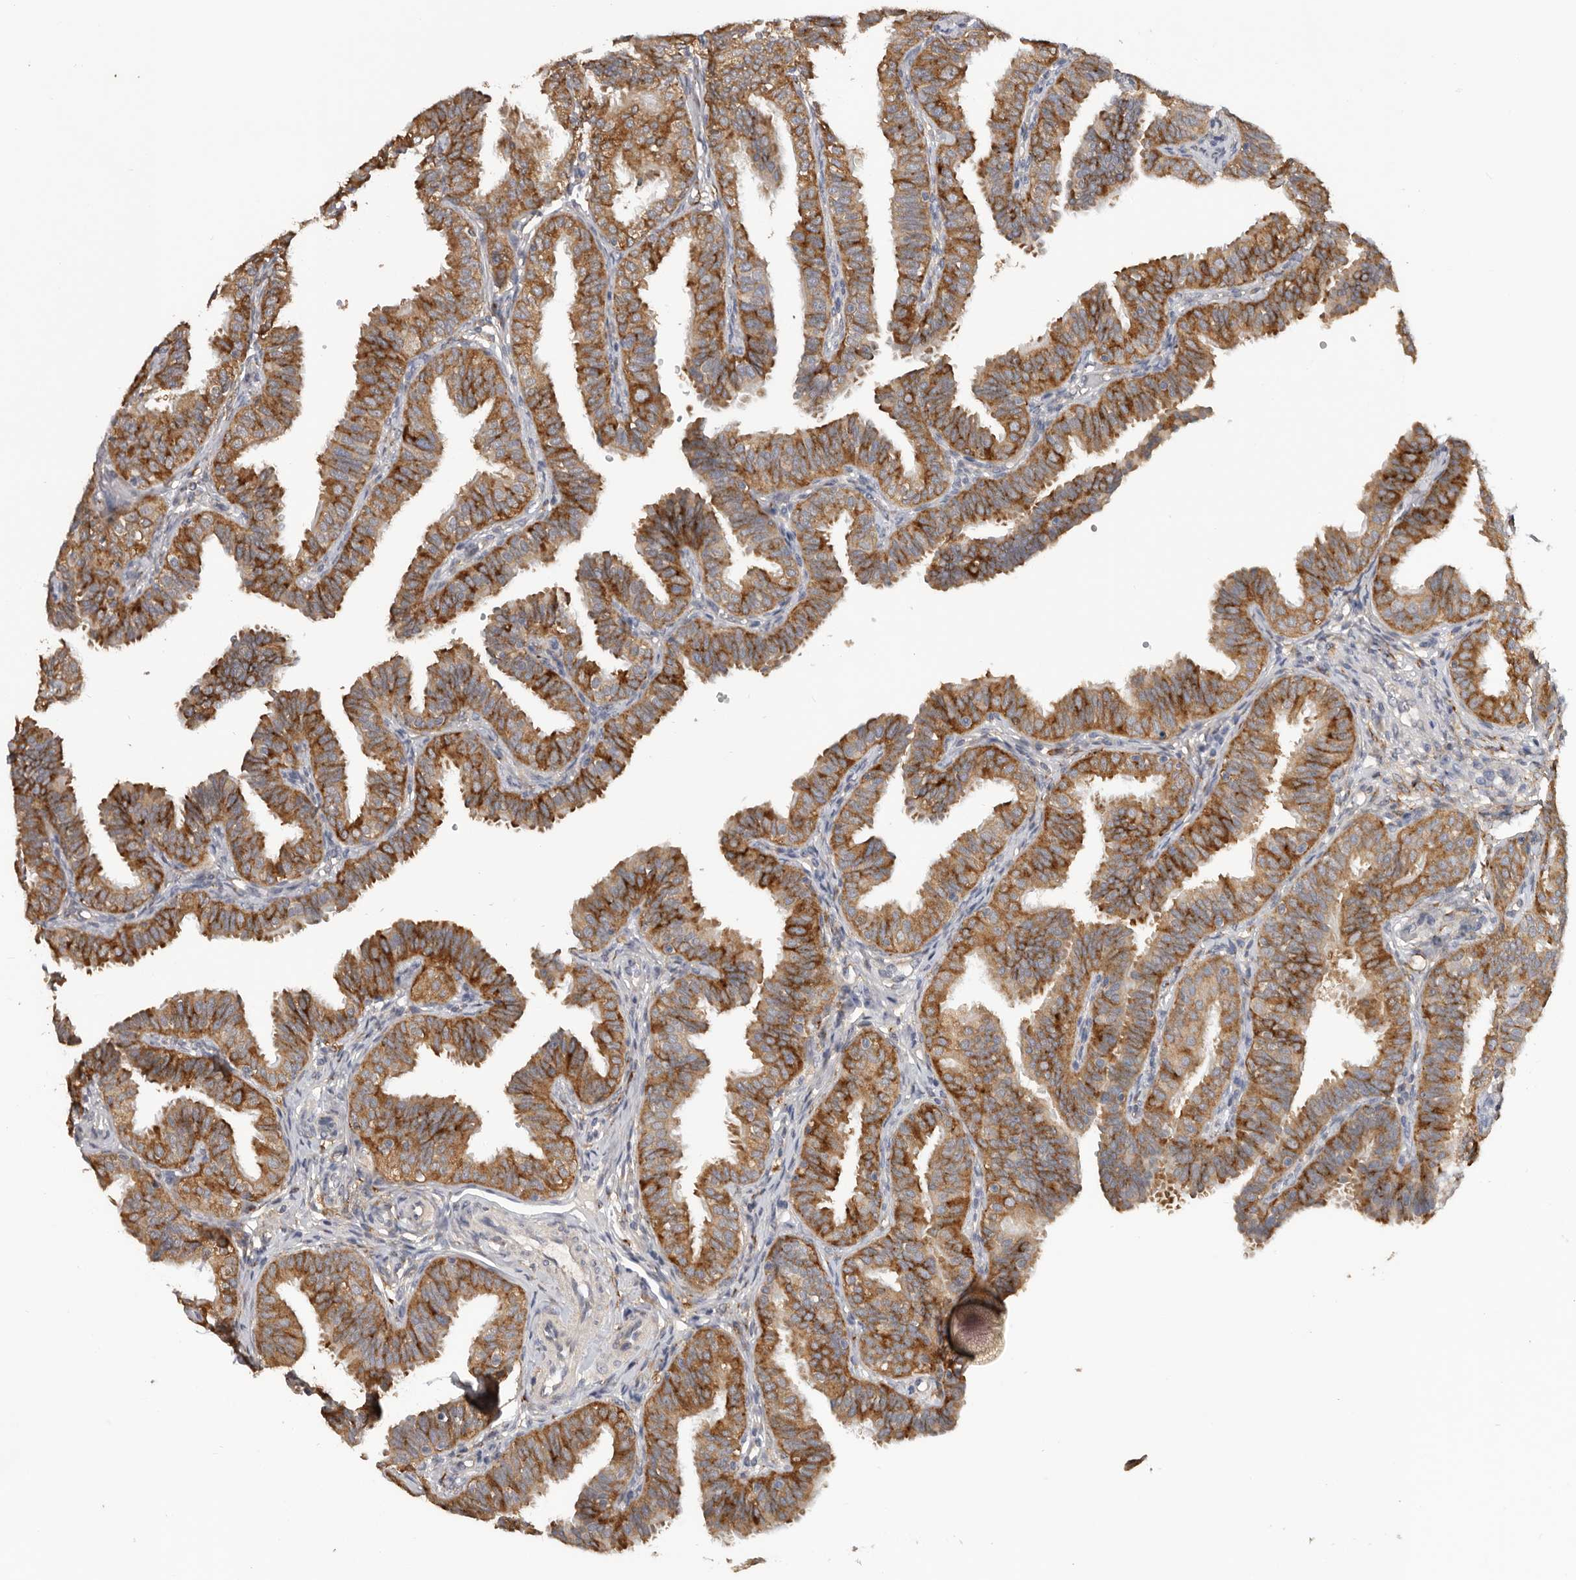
{"staining": {"intensity": "strong", "quantity": "25%-75%", "location": "cytoplasmic/membranous"}, "tissue": "fallopian tube", "cell_type": "Glandular cells", "image_type": "normal", "snomed": [{"axis": "morphology", "description": "Normal tissue, NOS"}, {"axis": "topography", "description": "Fallopian tube"}], "caption": "Fallopian tube stained with a protein marker reveals strong staining in glandular cells.", "gene": "TFRC", "patient": {"sex": "female", "age": 35}}